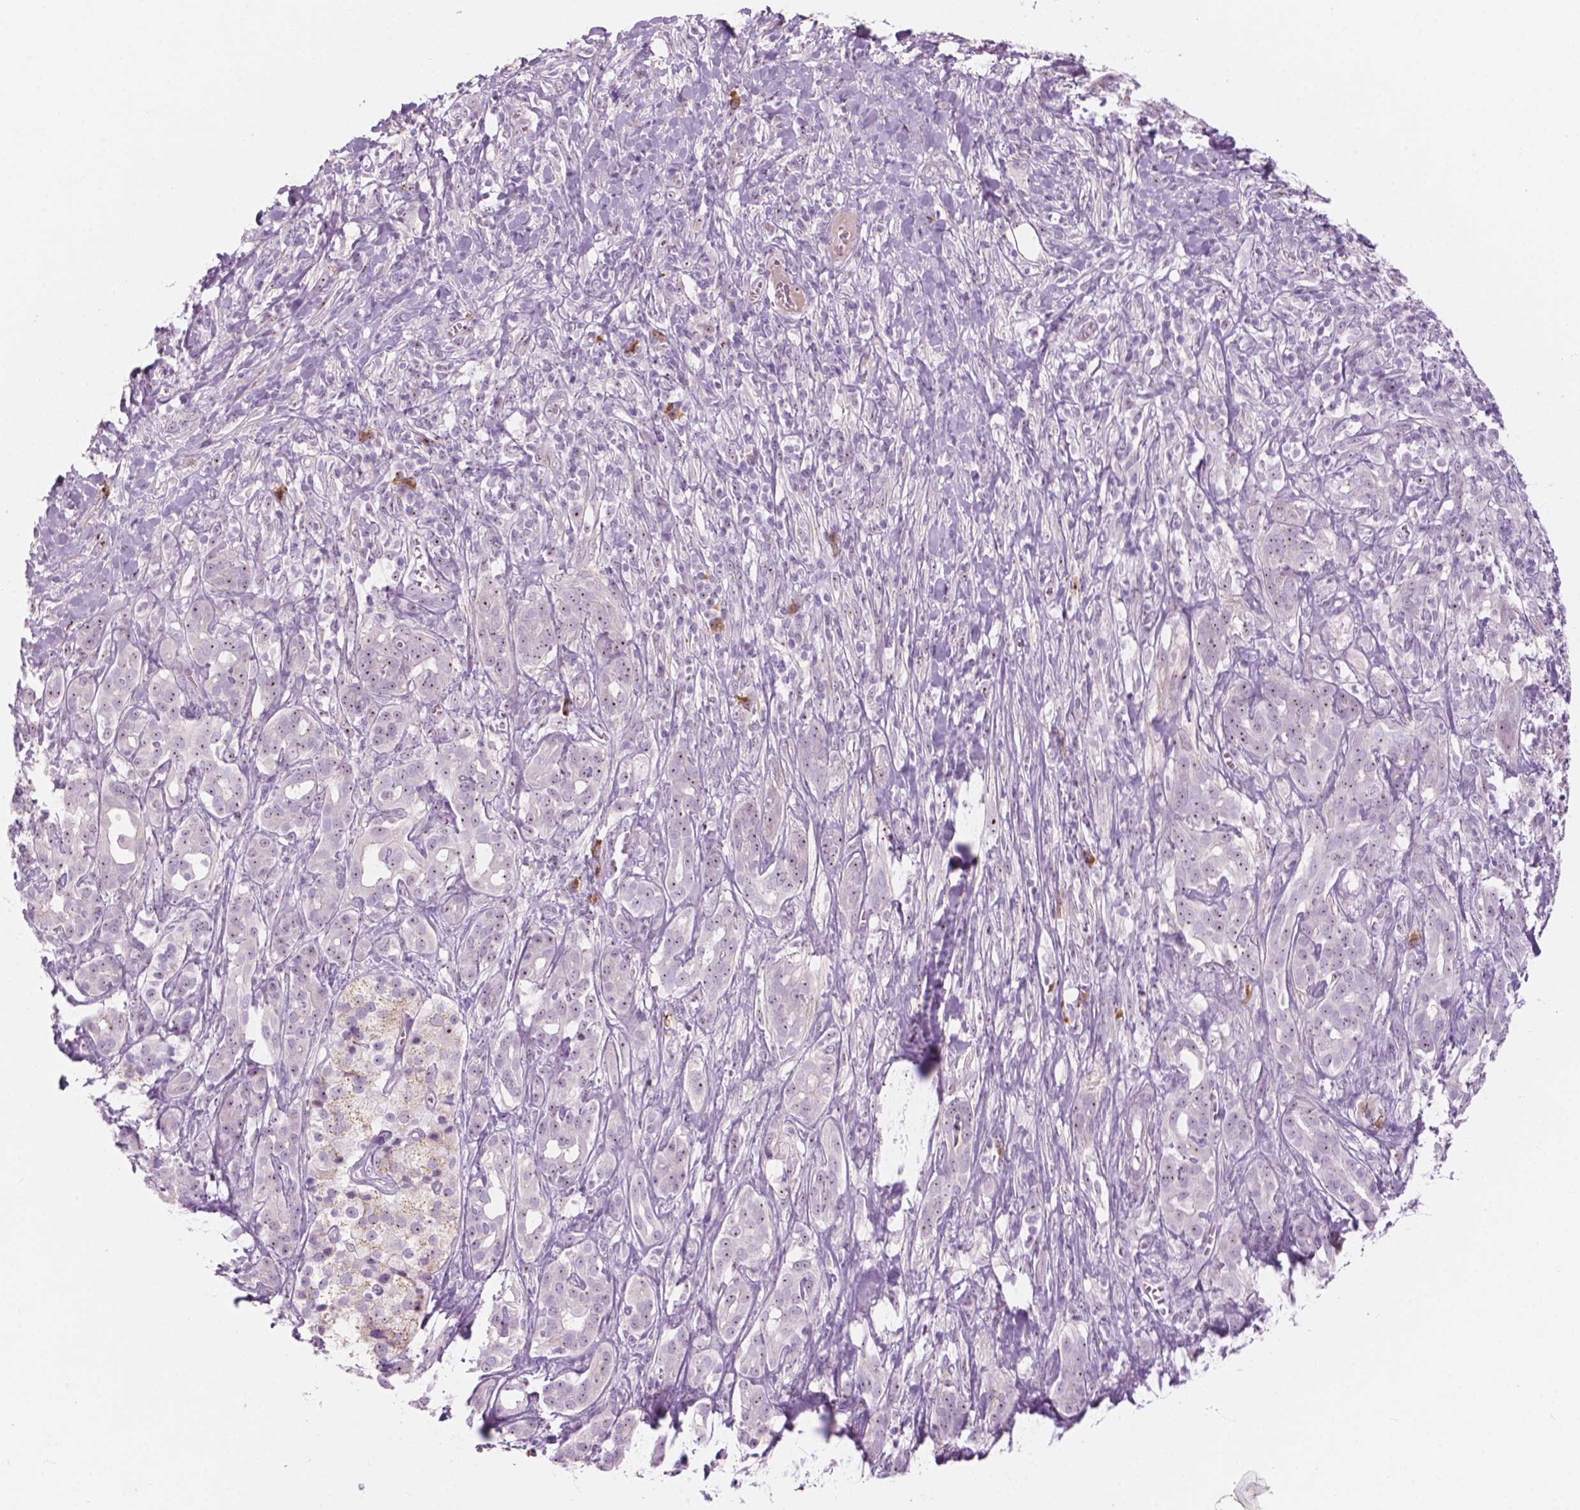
{"staining": {"intensity": "weak", "quantity": "<25%", "location": "nuclear"}, "tissue": "pancreatic cancer", "cell_type": "Tumor cells", "image_type": "cancer", "snomed": [{"axis": "morphology", "description": "Adenocarcinoma, NOS"}, {"axis": "topography", "description": "Pancreas"}], "caption": "Immunohistochemical staining of pancreatic adenocarcinoma exhibits no significant staining in tumor cells. (DAB (3,3'-diaminobenzidine) IHC with hematoxylin counter stain).", "gene": "ZNF853", "patient": {"sex": "male", "age": 61}}